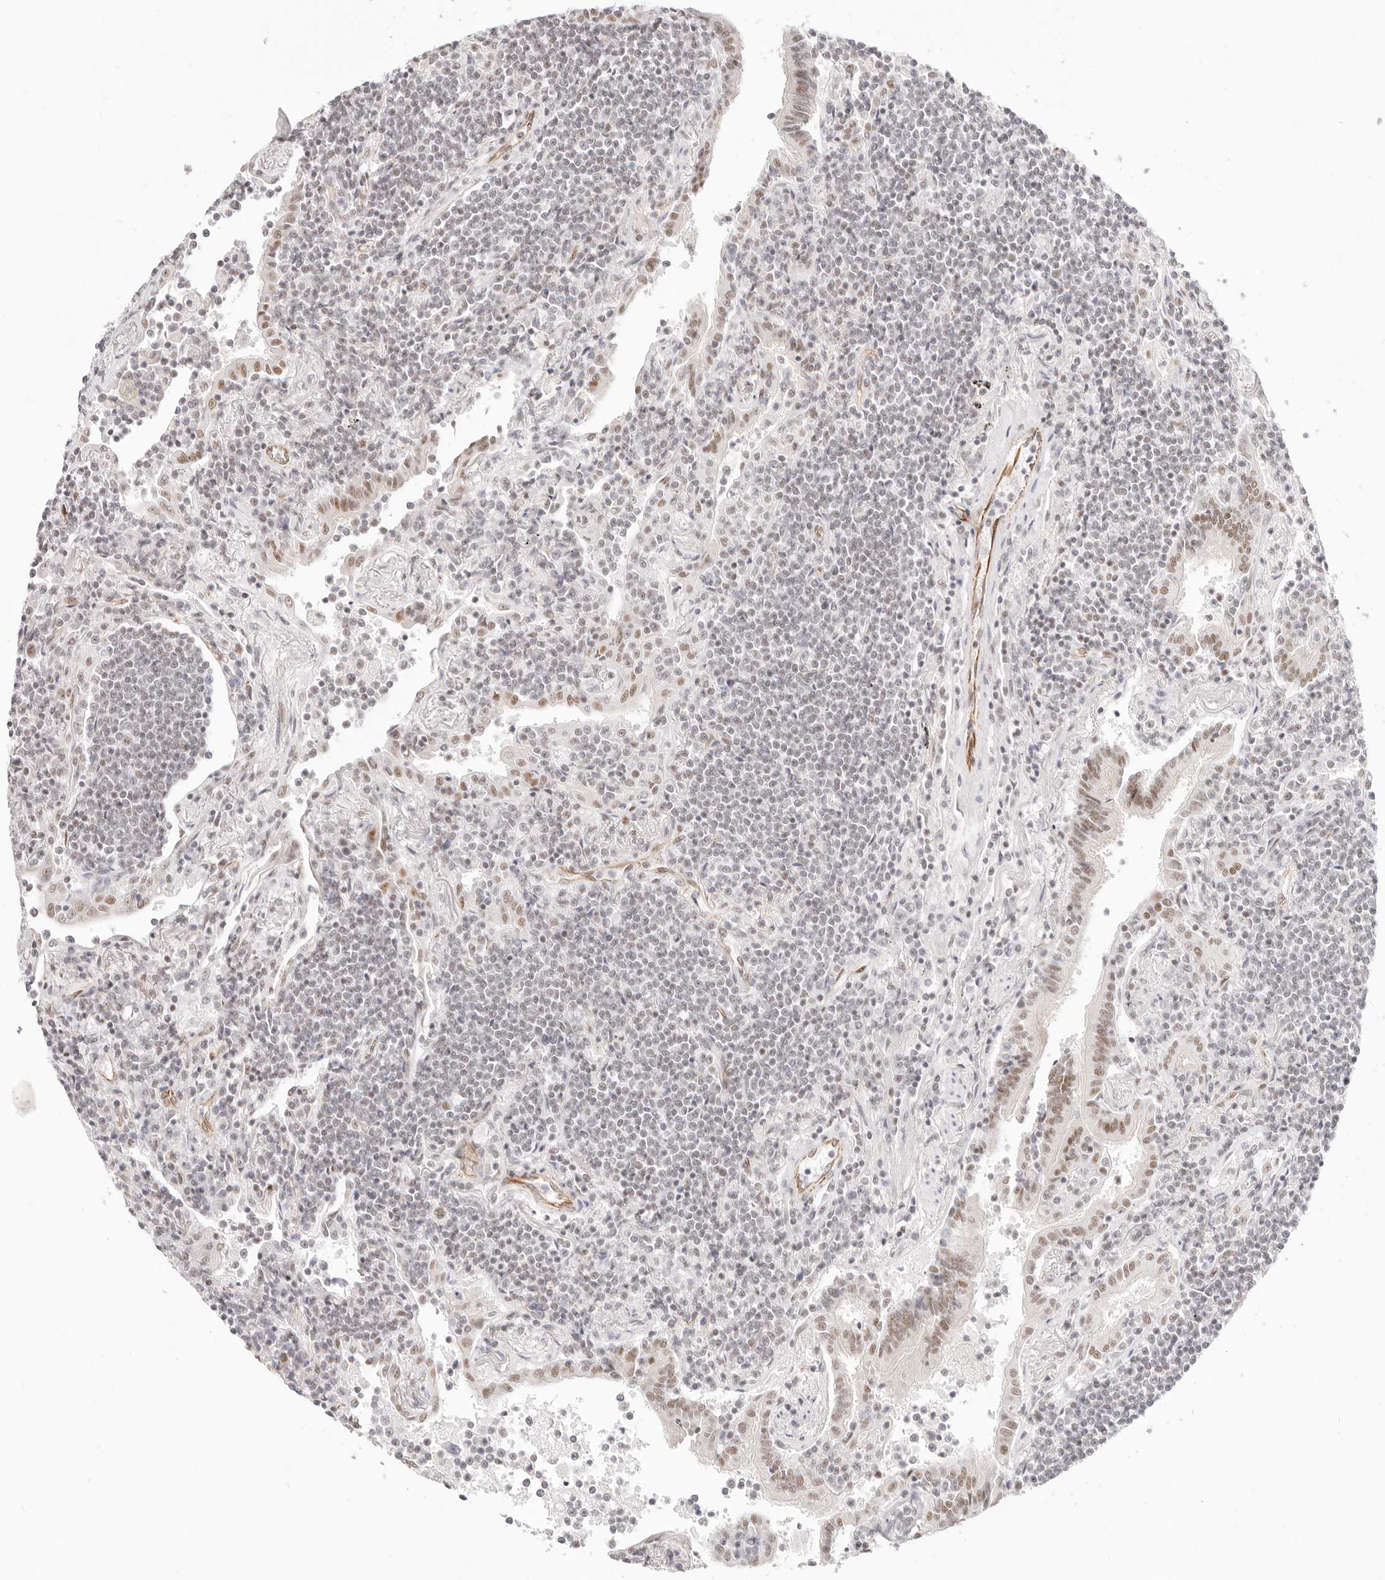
{"staining": {"intensity": "negative", "quantity": "none", "location": "none"}, "tissue": "lymphoma", "cell_type": "Tumor cells", "image_type": "cancer", "snomed": [{"axis": "morphology", "description": "Malignant lymphoma, non-Hodgkin's type, Low grade"}, {"axis": "topography", "description": "Lung"}], "caption": "This image is of lymphoma stained with immunohistochemistry (IHC) to label a protein in brown with the nuclei are counter-stained blue. There is no positivity in tumor cells. Nuclei are stained in blue.", "gene": "ZC3H11A", "patient": {"sex": "female", "age": 71}}